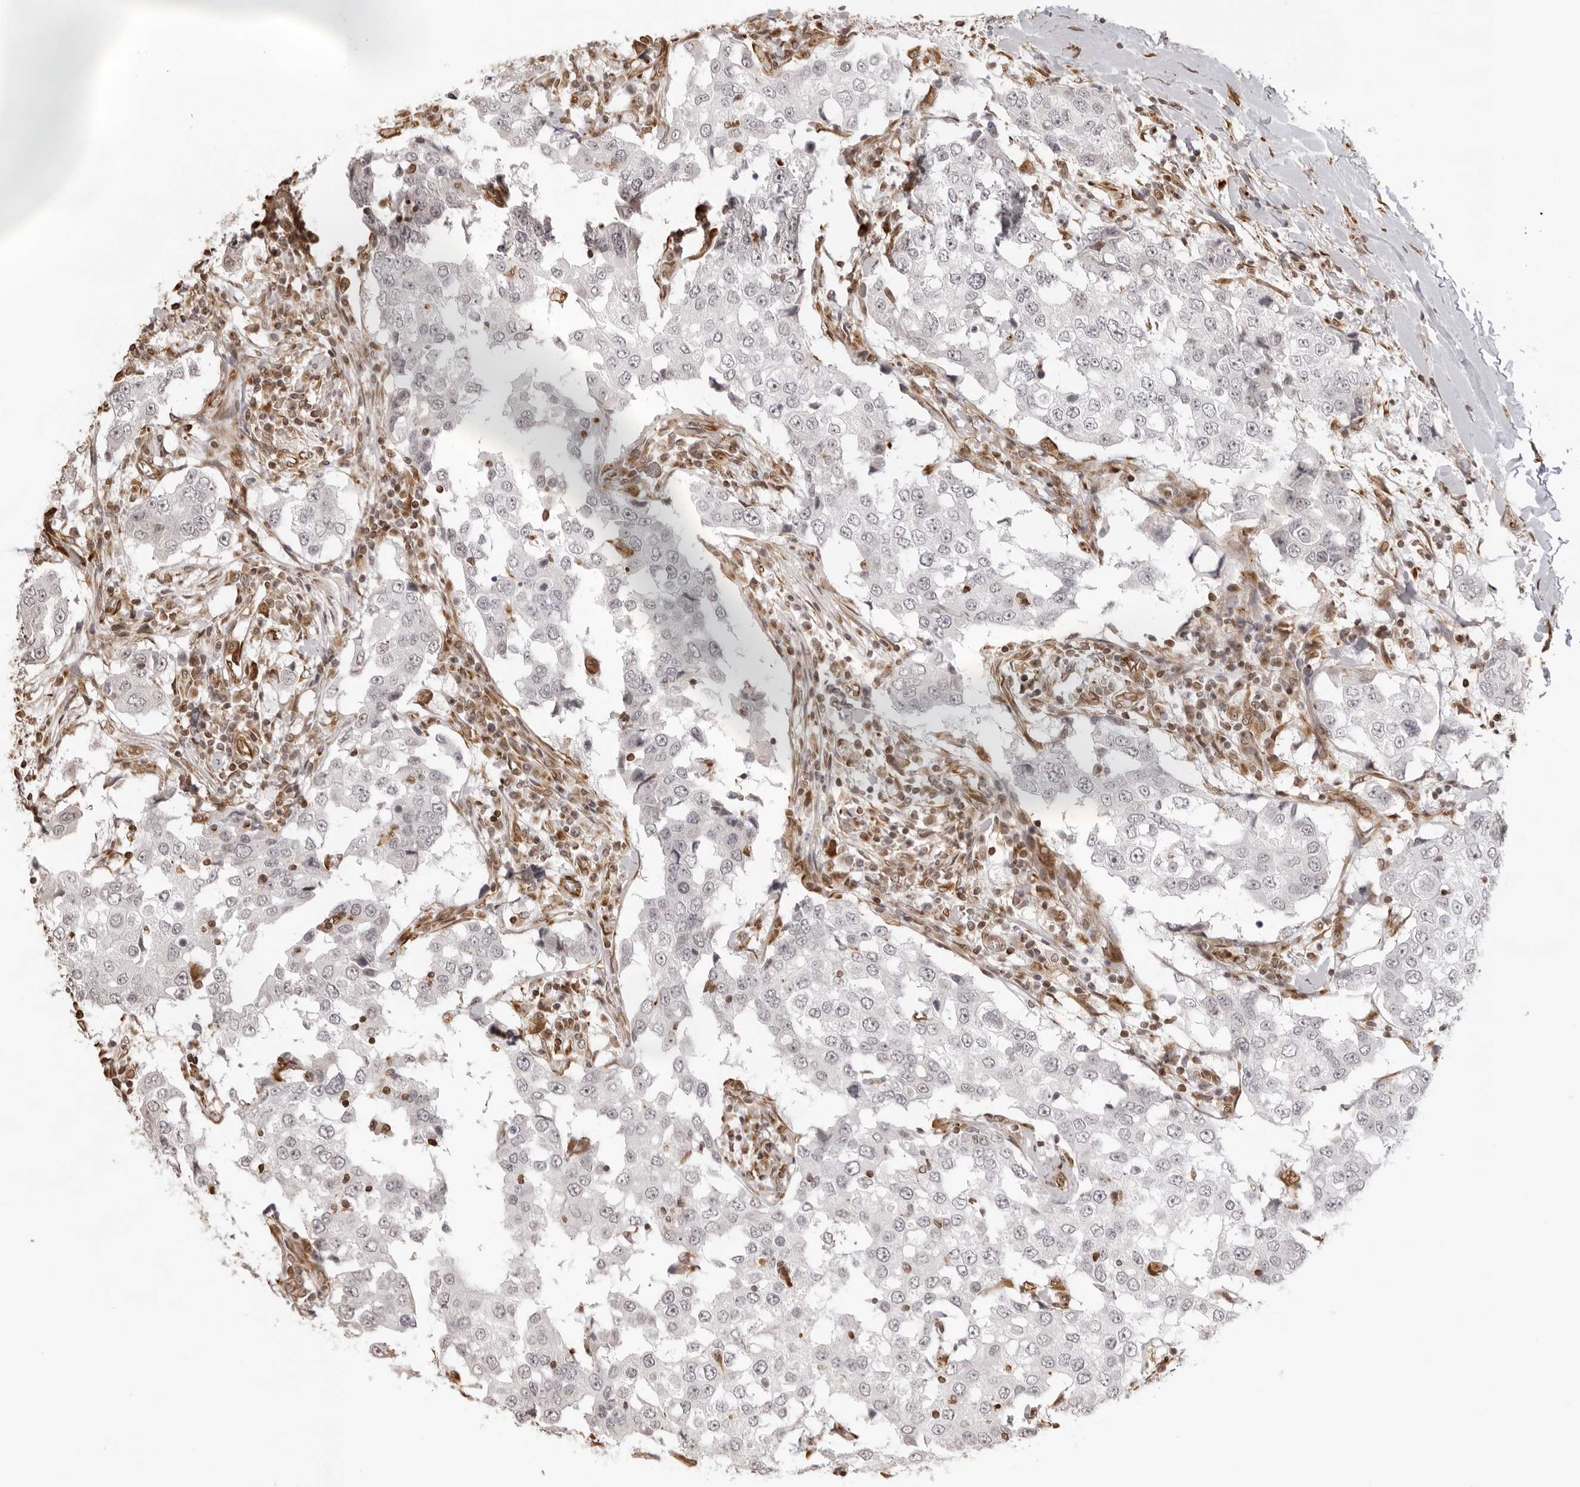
{"staining": {"intensity": "negative", "quantity": "none", "location": "none"}, "tissue": "breast cancer", "cell_type": "Tumor cells", "image_type": "cancer", "snomed": [{"axis": "morphology", "description": "Duct carcinoma"}, {"axis": "topography", "description": "Breast"}], "caption": "Human breast infiltrating ductal carcinoma stained for a protein using immunohistochemistry demonstrates no staining in tumor cells.", "gene": "DYNLT5", "patient": {"sex": "female", "age": 27}}